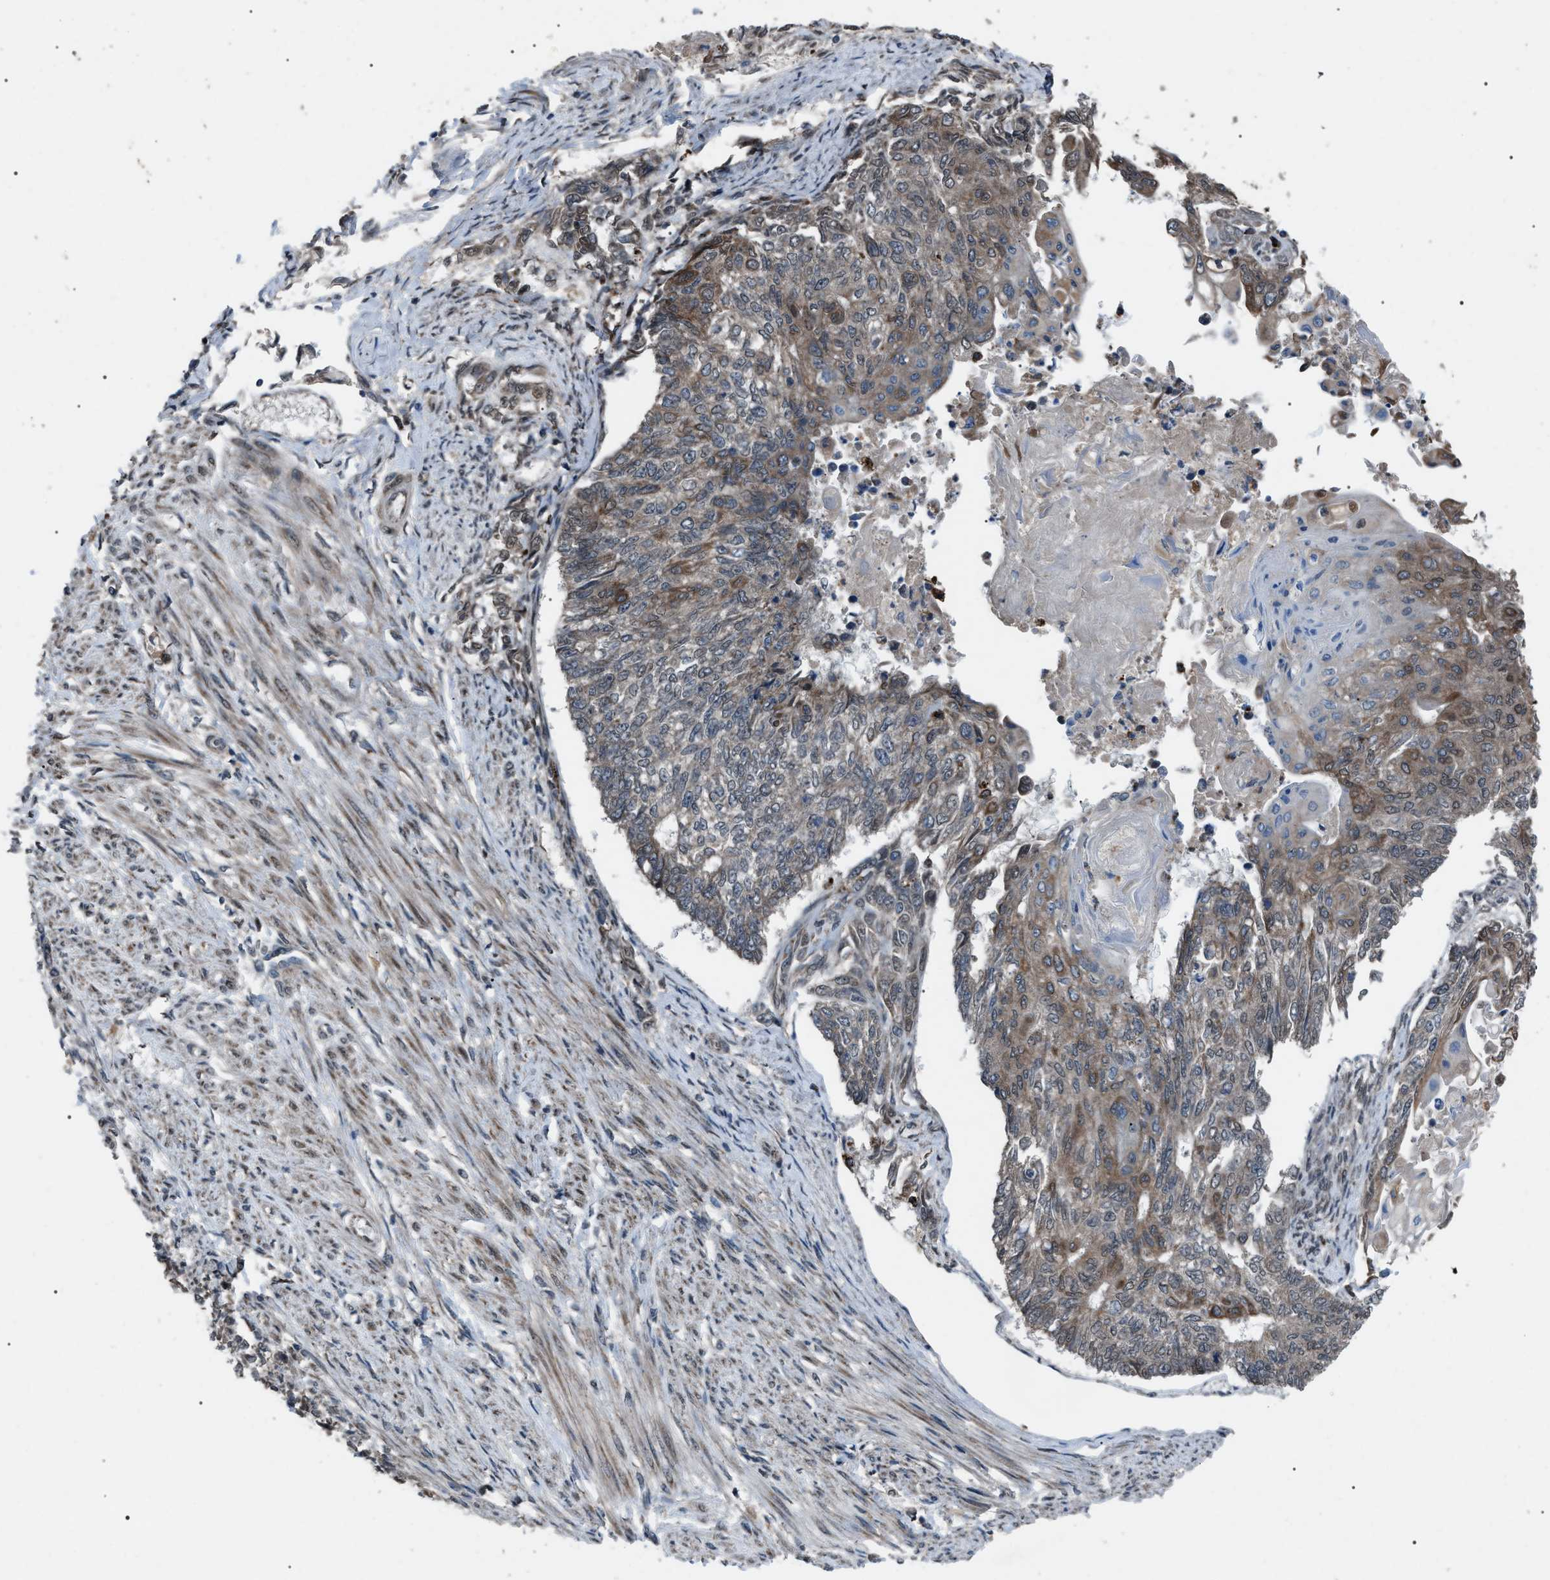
{"staining": {"intensity": "moderate", "quantity": "<25%", "location": "cytoplasmic/membranous"}, "tissue": "endometrial cancer", "cell_type": "Tumor cells", "image_type": "cancer", "snomed": [{"axis": "morphology", "description": "Adenocarcinoma, NOS"}, {"axis": "topography", "description": "Endometrium"}], "caption": "Immunohistochemistry micrograph of endometrial adenocarcinoma stained for a protein (brown), which displays low levels of moderate cytoplasmic/membranous staining in about <25% of tumor cells.", "gene": "ZFAND2A", "patient": {"sex": "female", "age": 32}}